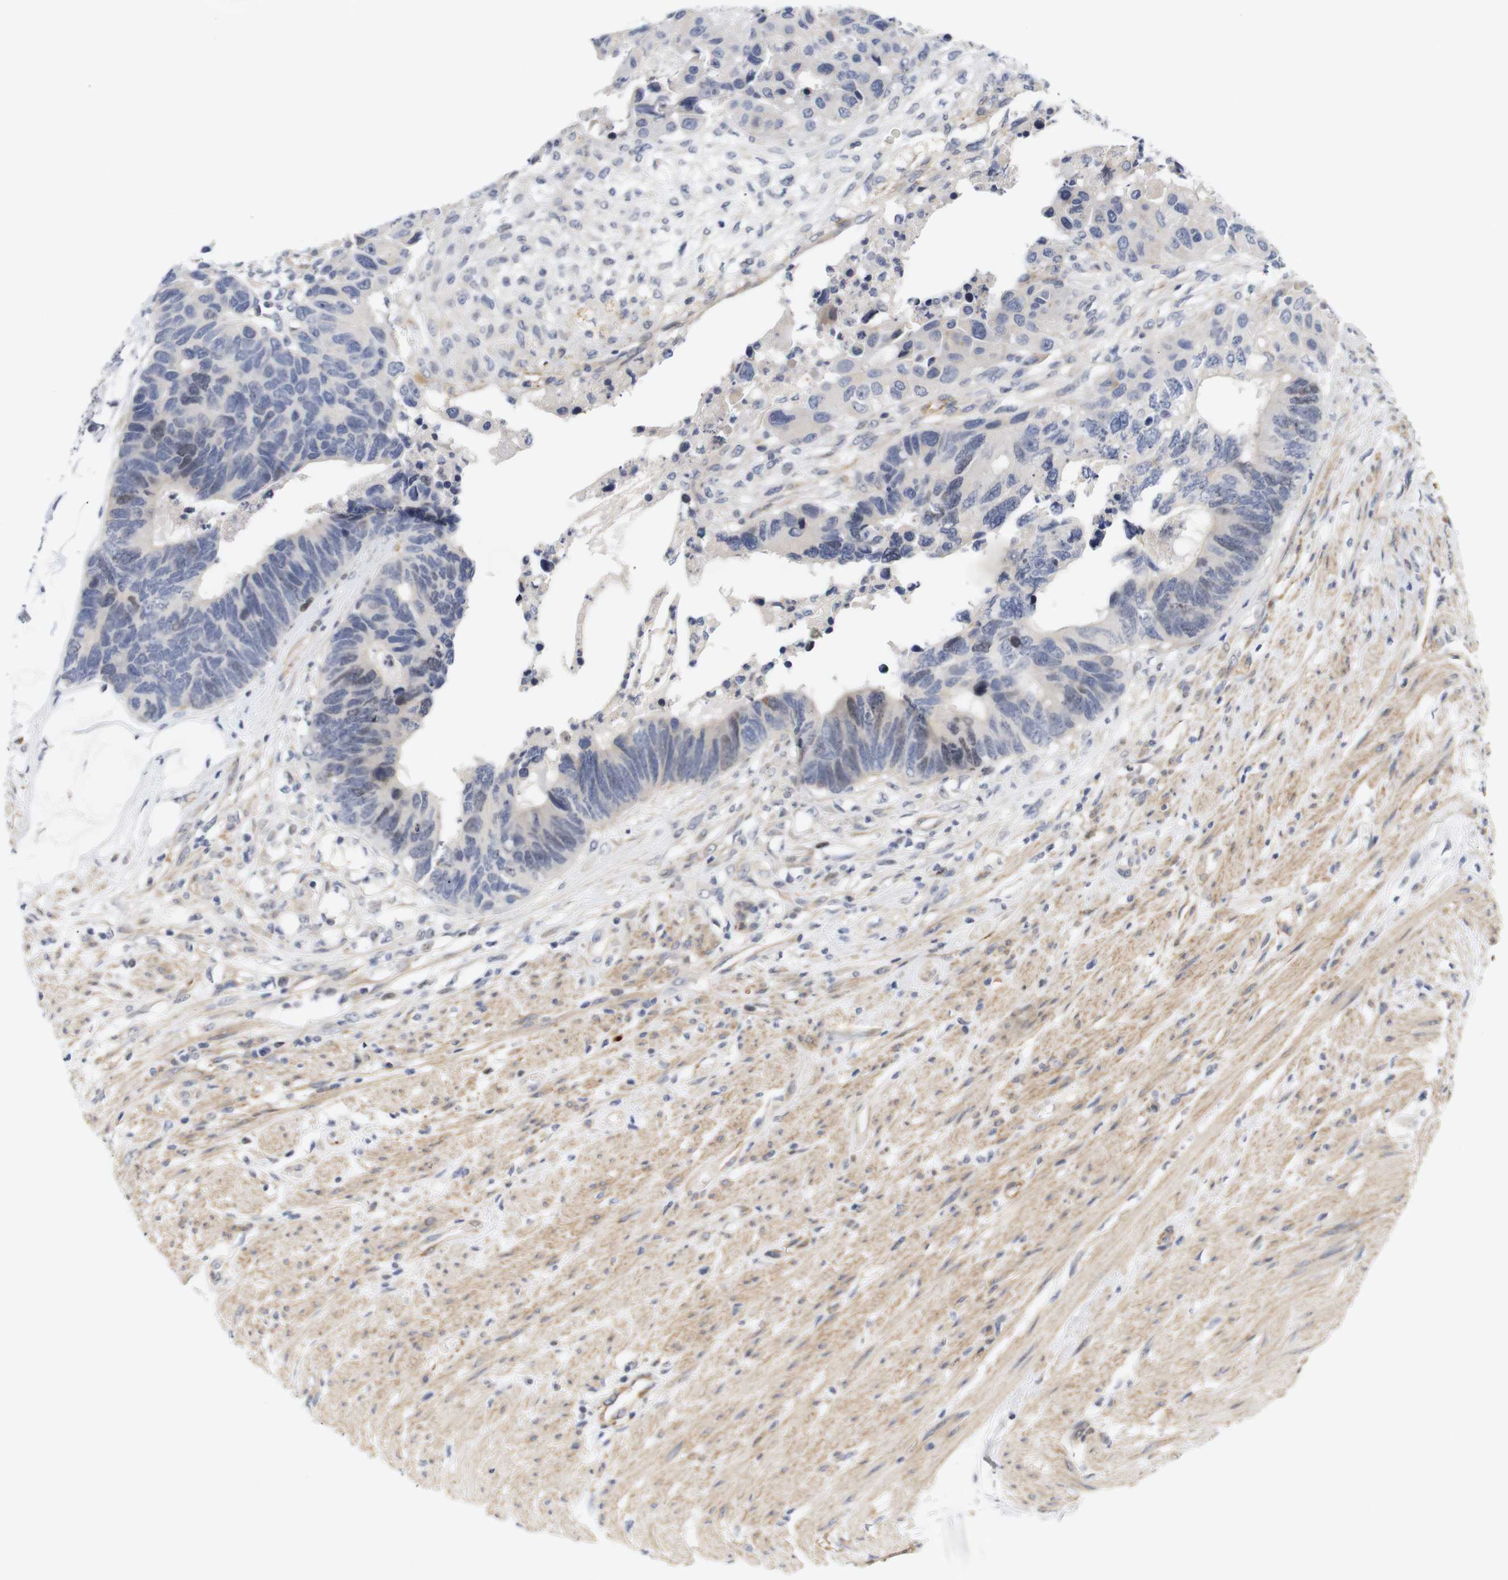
{"staining": {"intensity": "moderate", "quantity": "<25%", "location": "cytoplasmic/membranous"}, "tissue": "colorectal cancer", "cell_type": "Tumor cells", "image_type": "cancer", "snomed": [{"axis": "morphology", "description": "Adenocarcinoma, NOS"}, {"axis": "topography", "description": "Rectum"}], "caption": "Immunohistochemical staining of colorectal cancer exhibits moderate cytoplasmic/membranous protein expression in approximately <25% of tumor cells.", "gene": "CYB561", "patient": {"sex": "male", "age": 51}}